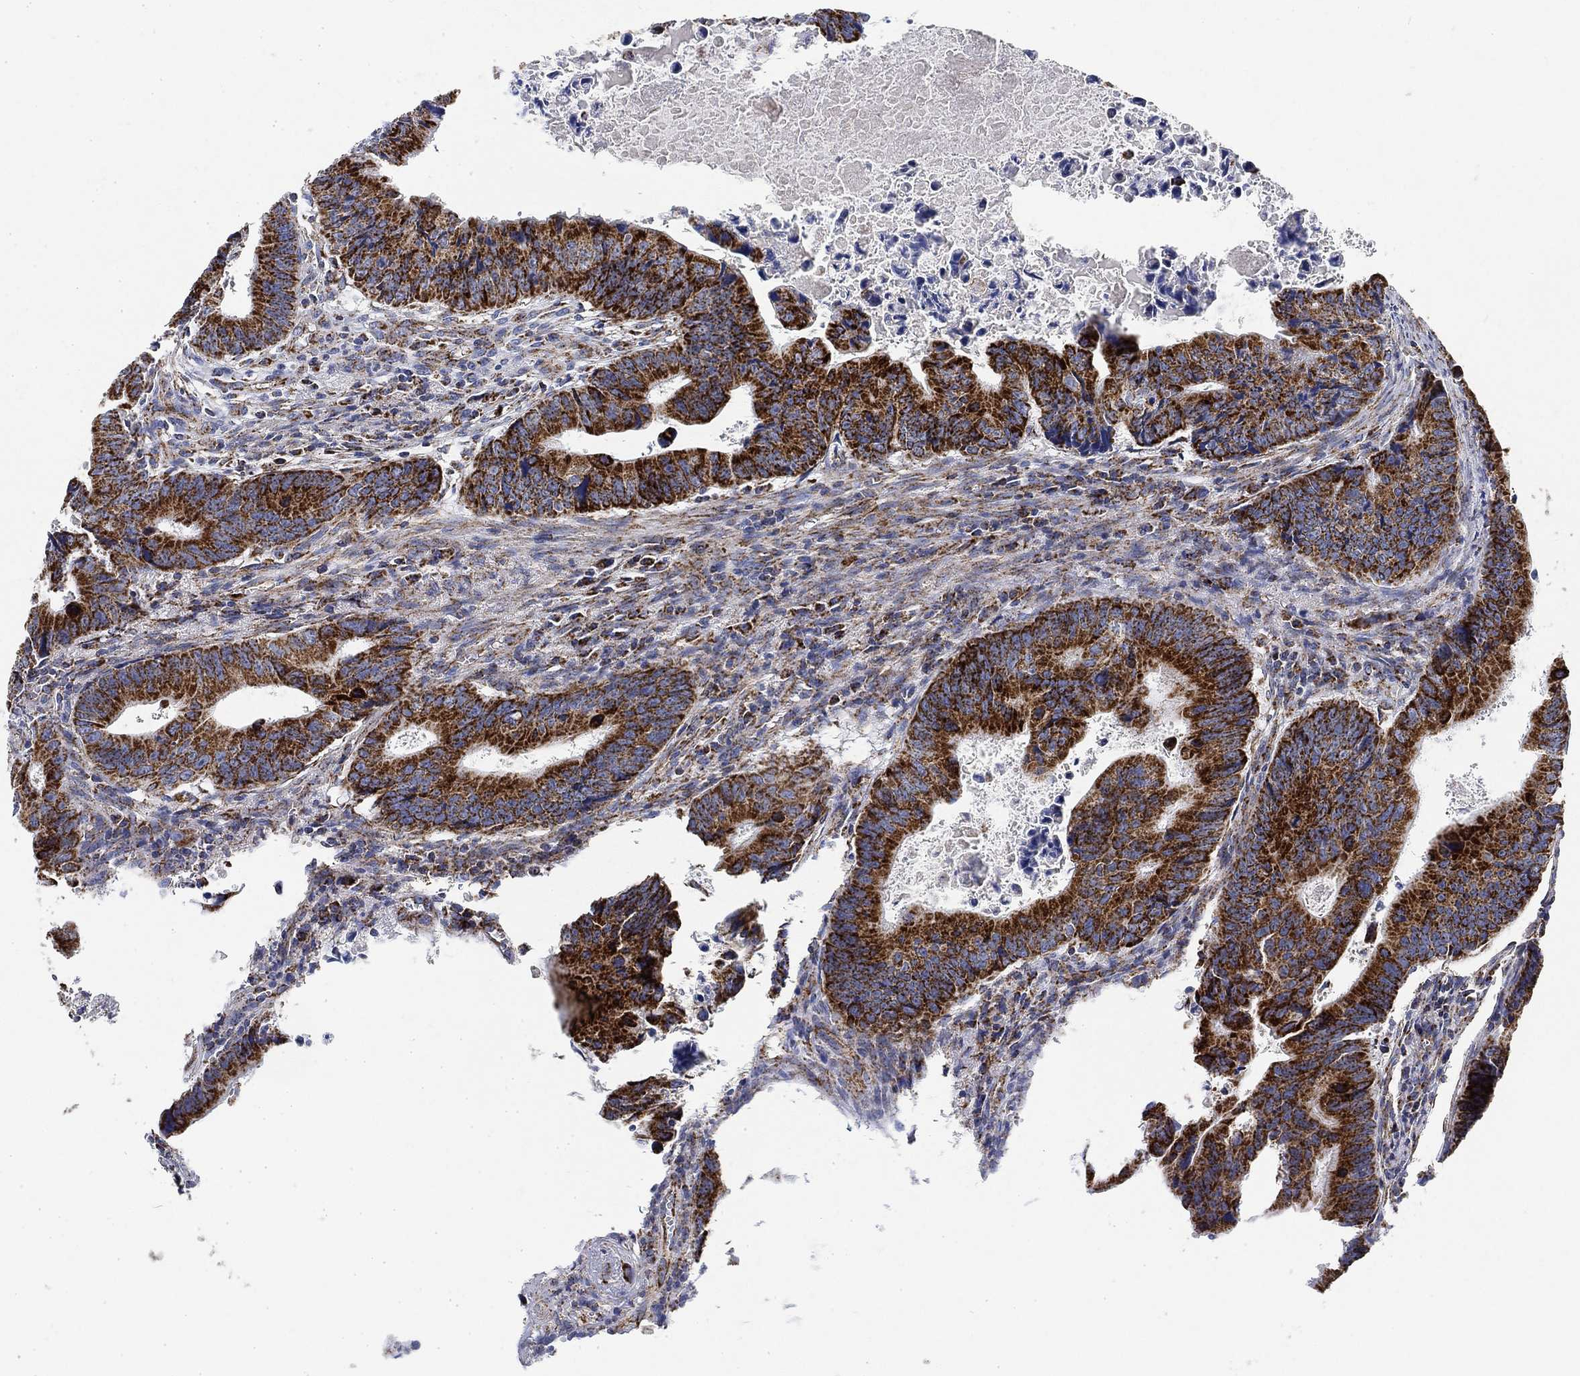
{"staining": {"intensity": "strong", "quantity": ">75%", "location": "cytoplasmic/membranous"}, "tissue": "colorectal cancer", "cell_type": "Tumor cells", "image_type": "cancer", "snomed": [{"axis": "morphology", "description": "Adenocarcinoma, NOS"}, {"axis": "topography", "description": "Colon"}], "caption": "This image exhibits colorectal cancer (adenocarcinoma) stained with IHC to label a protein in brown. The cytoplasmic/membranous of tumor cells show strong positivity for the protein. Nuclei are counter-stained blue.", "gene": "NDUFS3", "patient": {"sex": "female", "age": 87}}